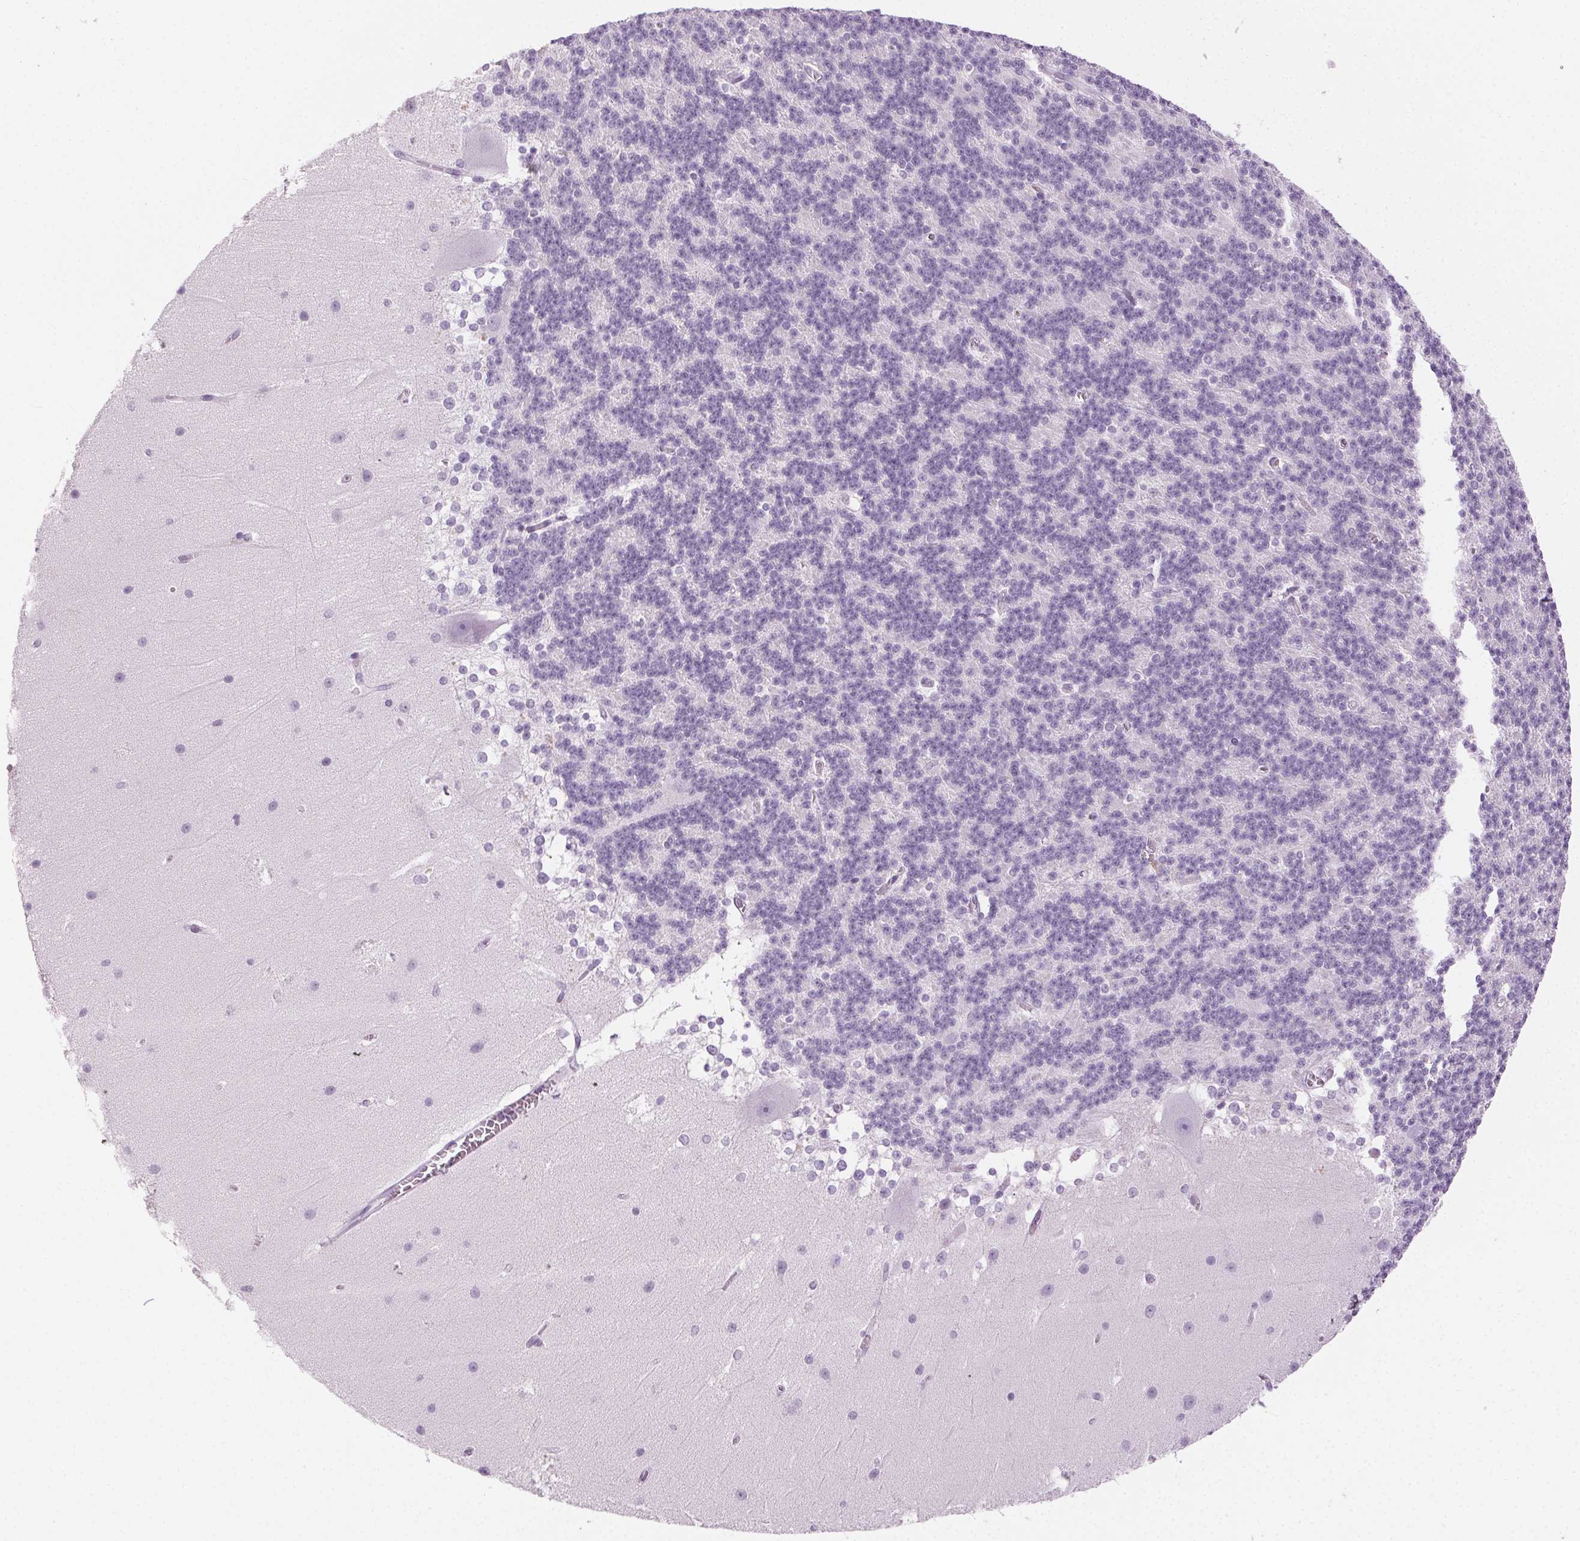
{"staining": {"intensity": "negative", "quantity": "none", "location": "none"}, "tissue": "cerebellum", "cell_type": "Cells in granular layer", "image_type": "normal", "snomed": [{"axis": "morphology", "description": "Normal tissue, NOS"}, {"axis": "topography", "description": "Cerebellum"}], "caption": "DAB (3,3'-diaminobenzidine) immunohistochemical staining of normal human cerebellum displays no significant staining in cells in granular layer. The staining is performed using DAB brown chromogen with nuclei counter-stained in using hematoxylin.", "gene": "MPO", "patient": {"sex": "female", "age": 19}}